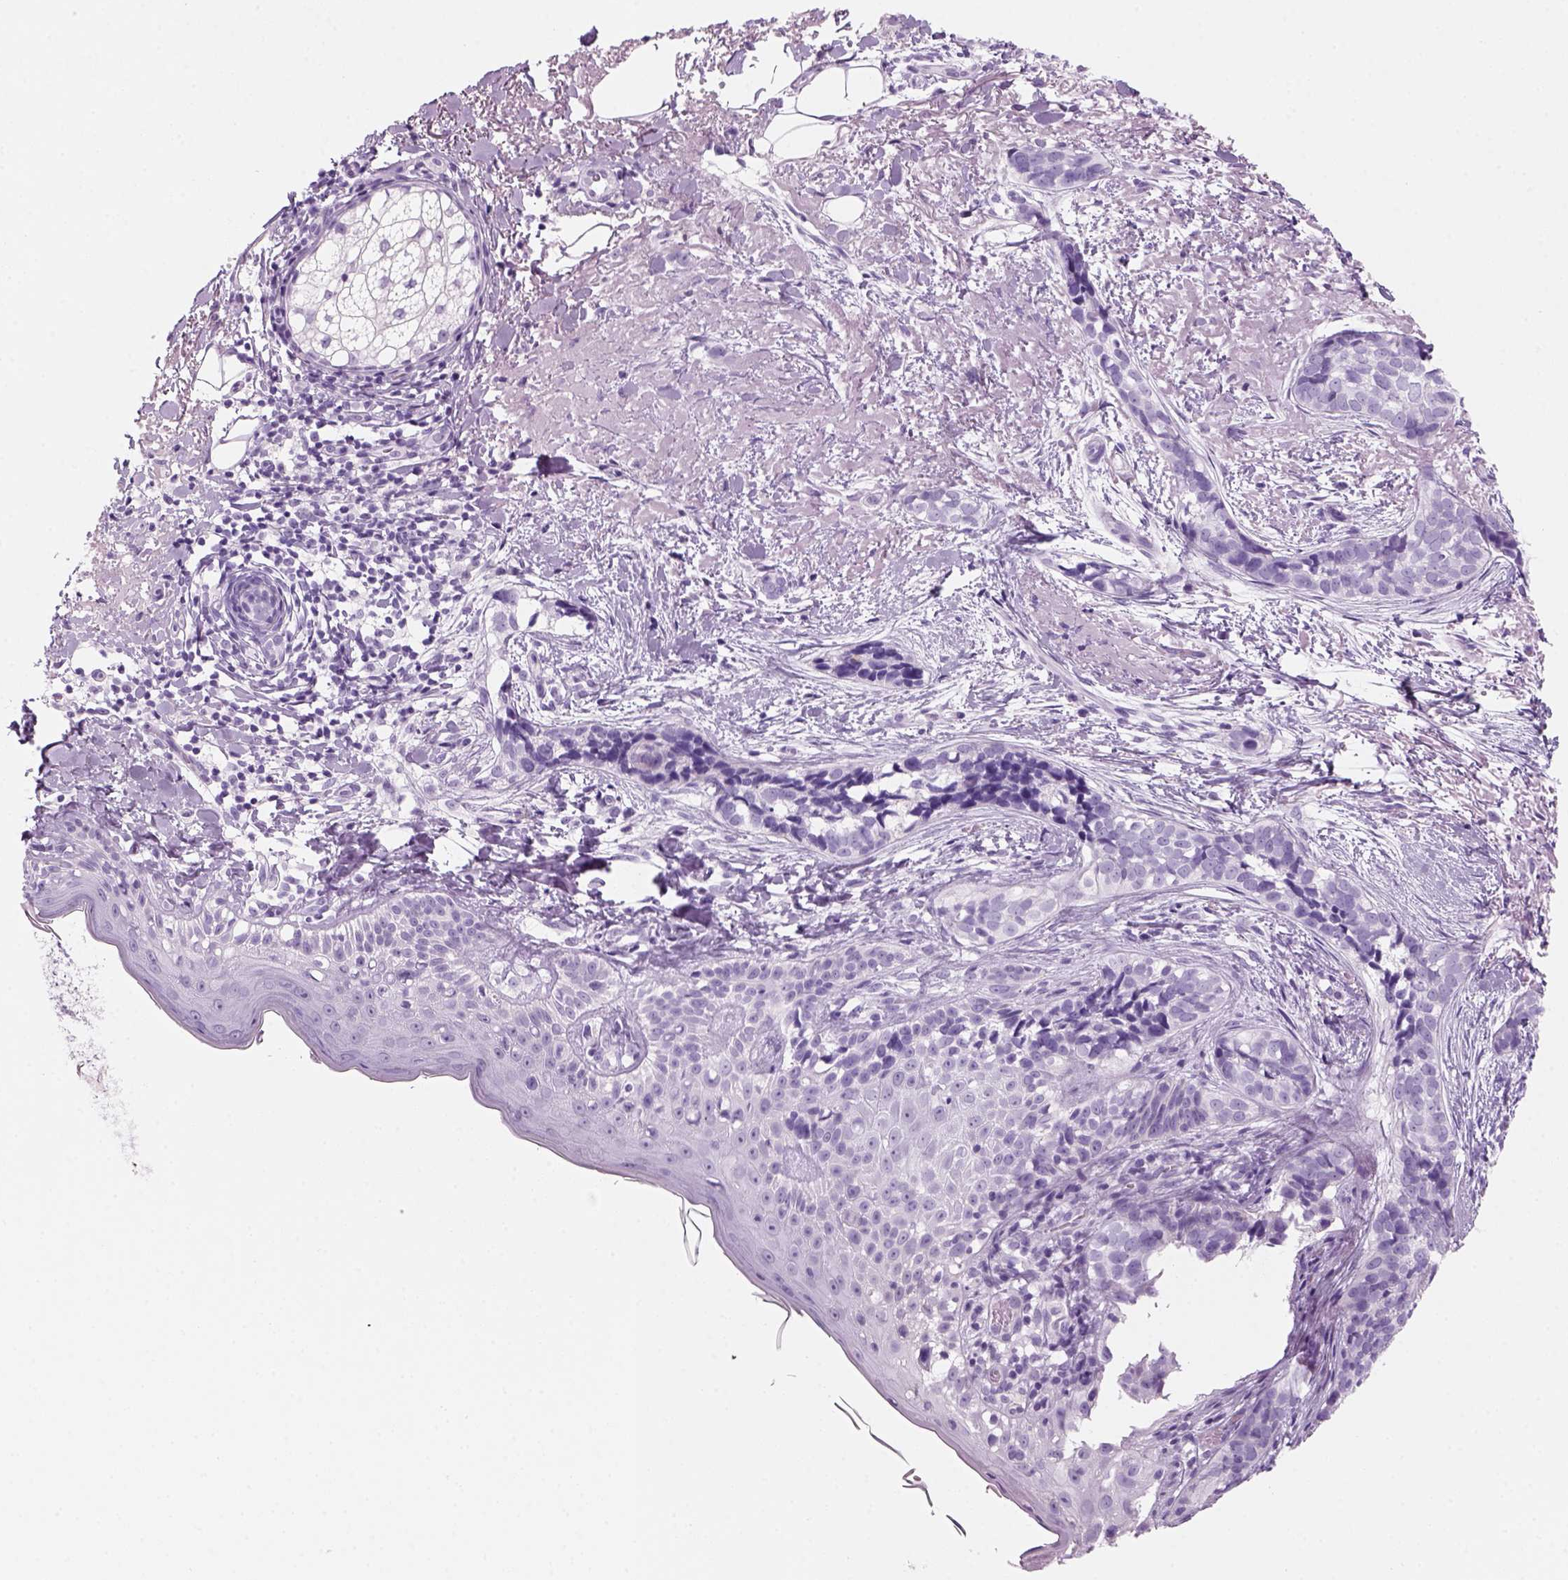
{"staining": {"intensity": "negative", "quantity": "none", "location": "none"}, "tissue": "skin cancer", "cell_type": "Tumor cells", "image_type": "cancer", "snomed": [{"axis": "morphology", "description": "Basal cell carcinoma"}, {"axis": "topography", "description": "Skin"}], "caption": "An image of human skin cancer (basal cell carcinoma) is negative for staining in tumor cells.", "gene": "KRTAP11-1", "patient": {"sex": "male", "age": 87}}